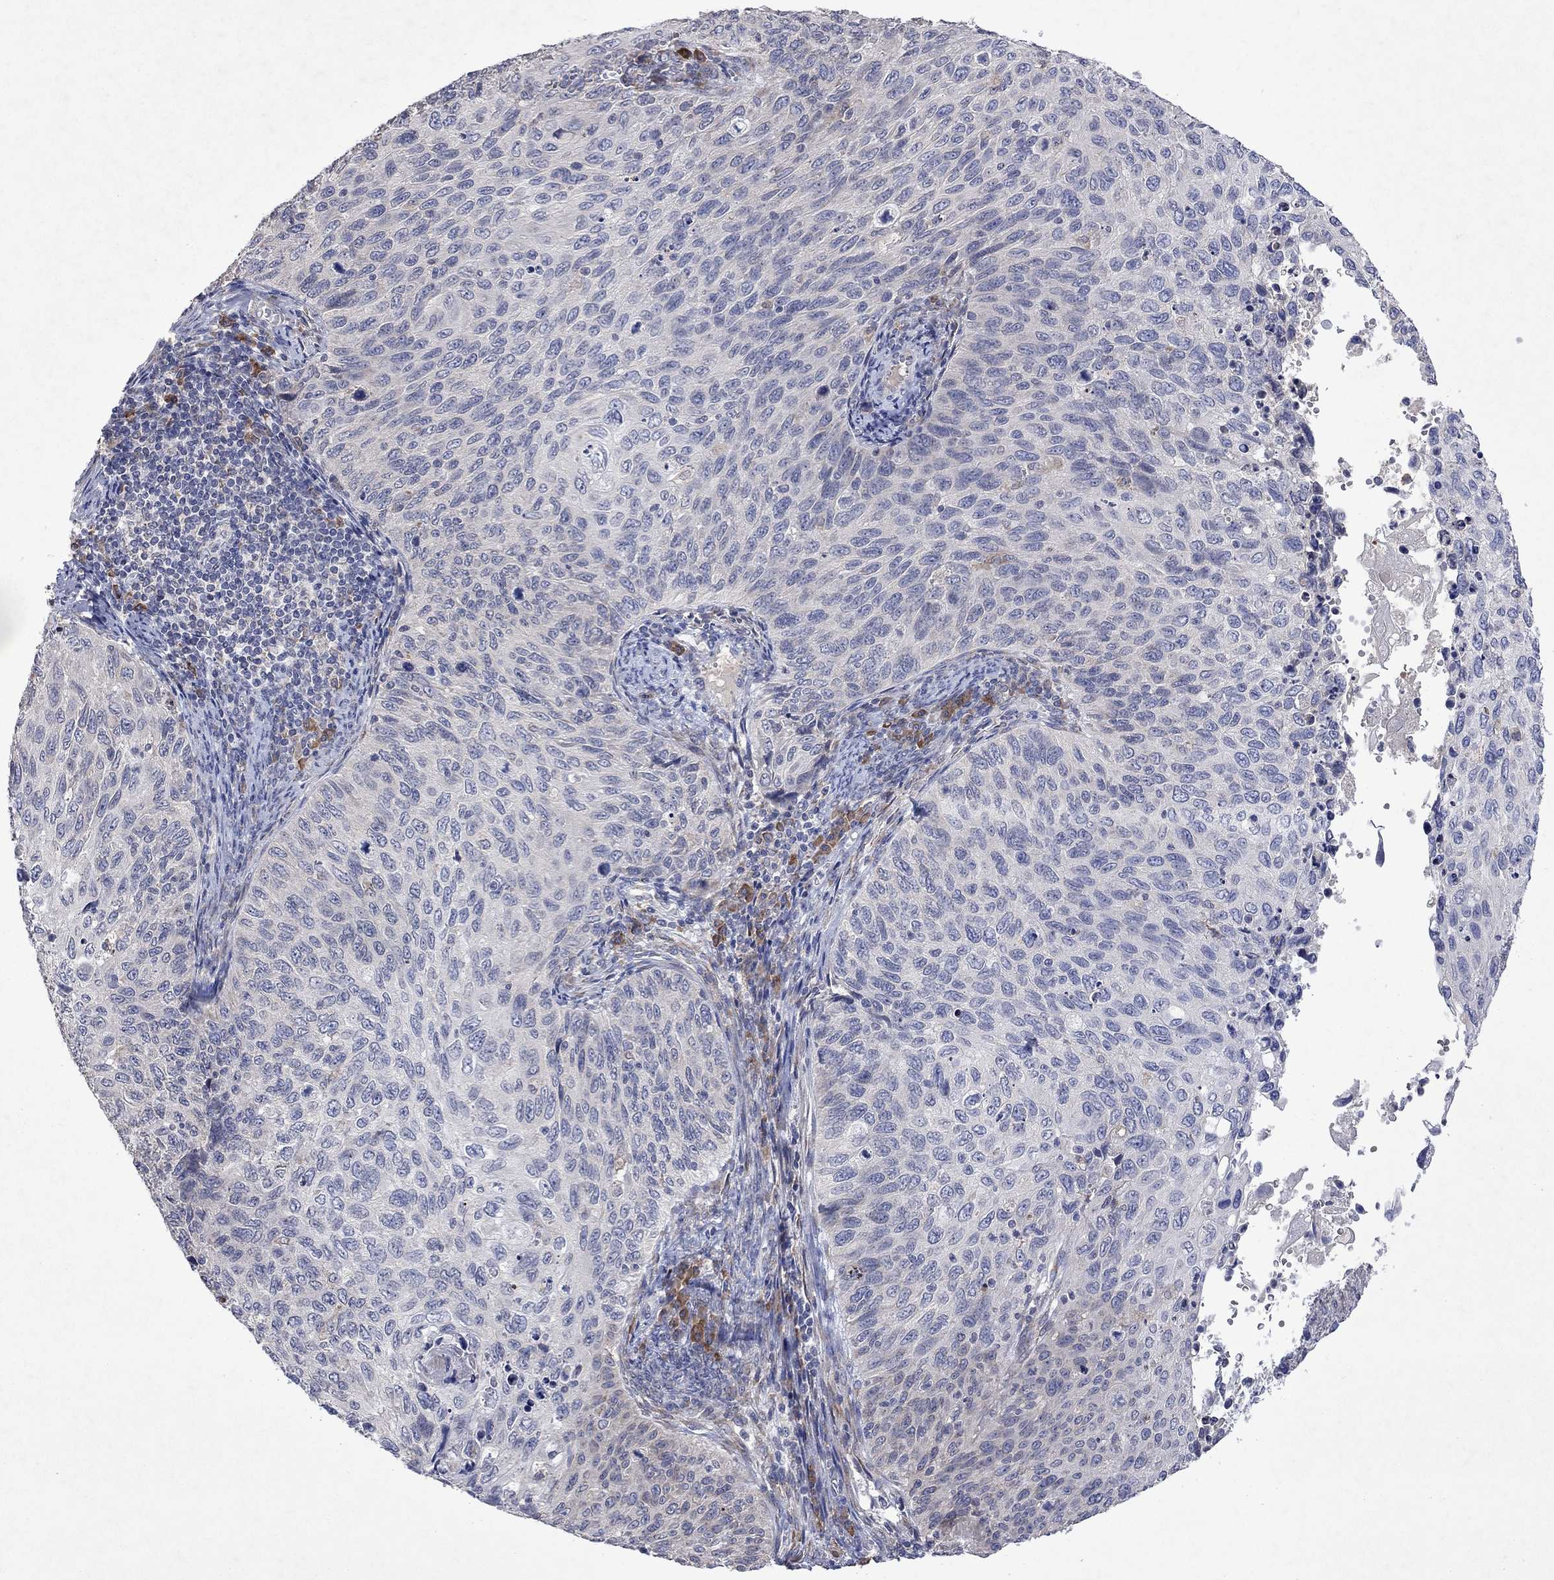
{"staining": {"intensity": "negative", "quantity": "none", "location": "none"}, "tissue": "cervical cancer", "cell_type": "Tumor cells", "image_type": "cancer", "snomed": [{"axis": "morphology", "description": "Squamous cell carcinoma, NOS"}, {"axis": "topography", "description": "Cervix"}], "caption": "Human cervical squamous cell carcinoma stained for a protein using IHC reveals no expression in tumor cells.", "gene": "TMEM97", "patient": {"sex": "female", "age": 70}}